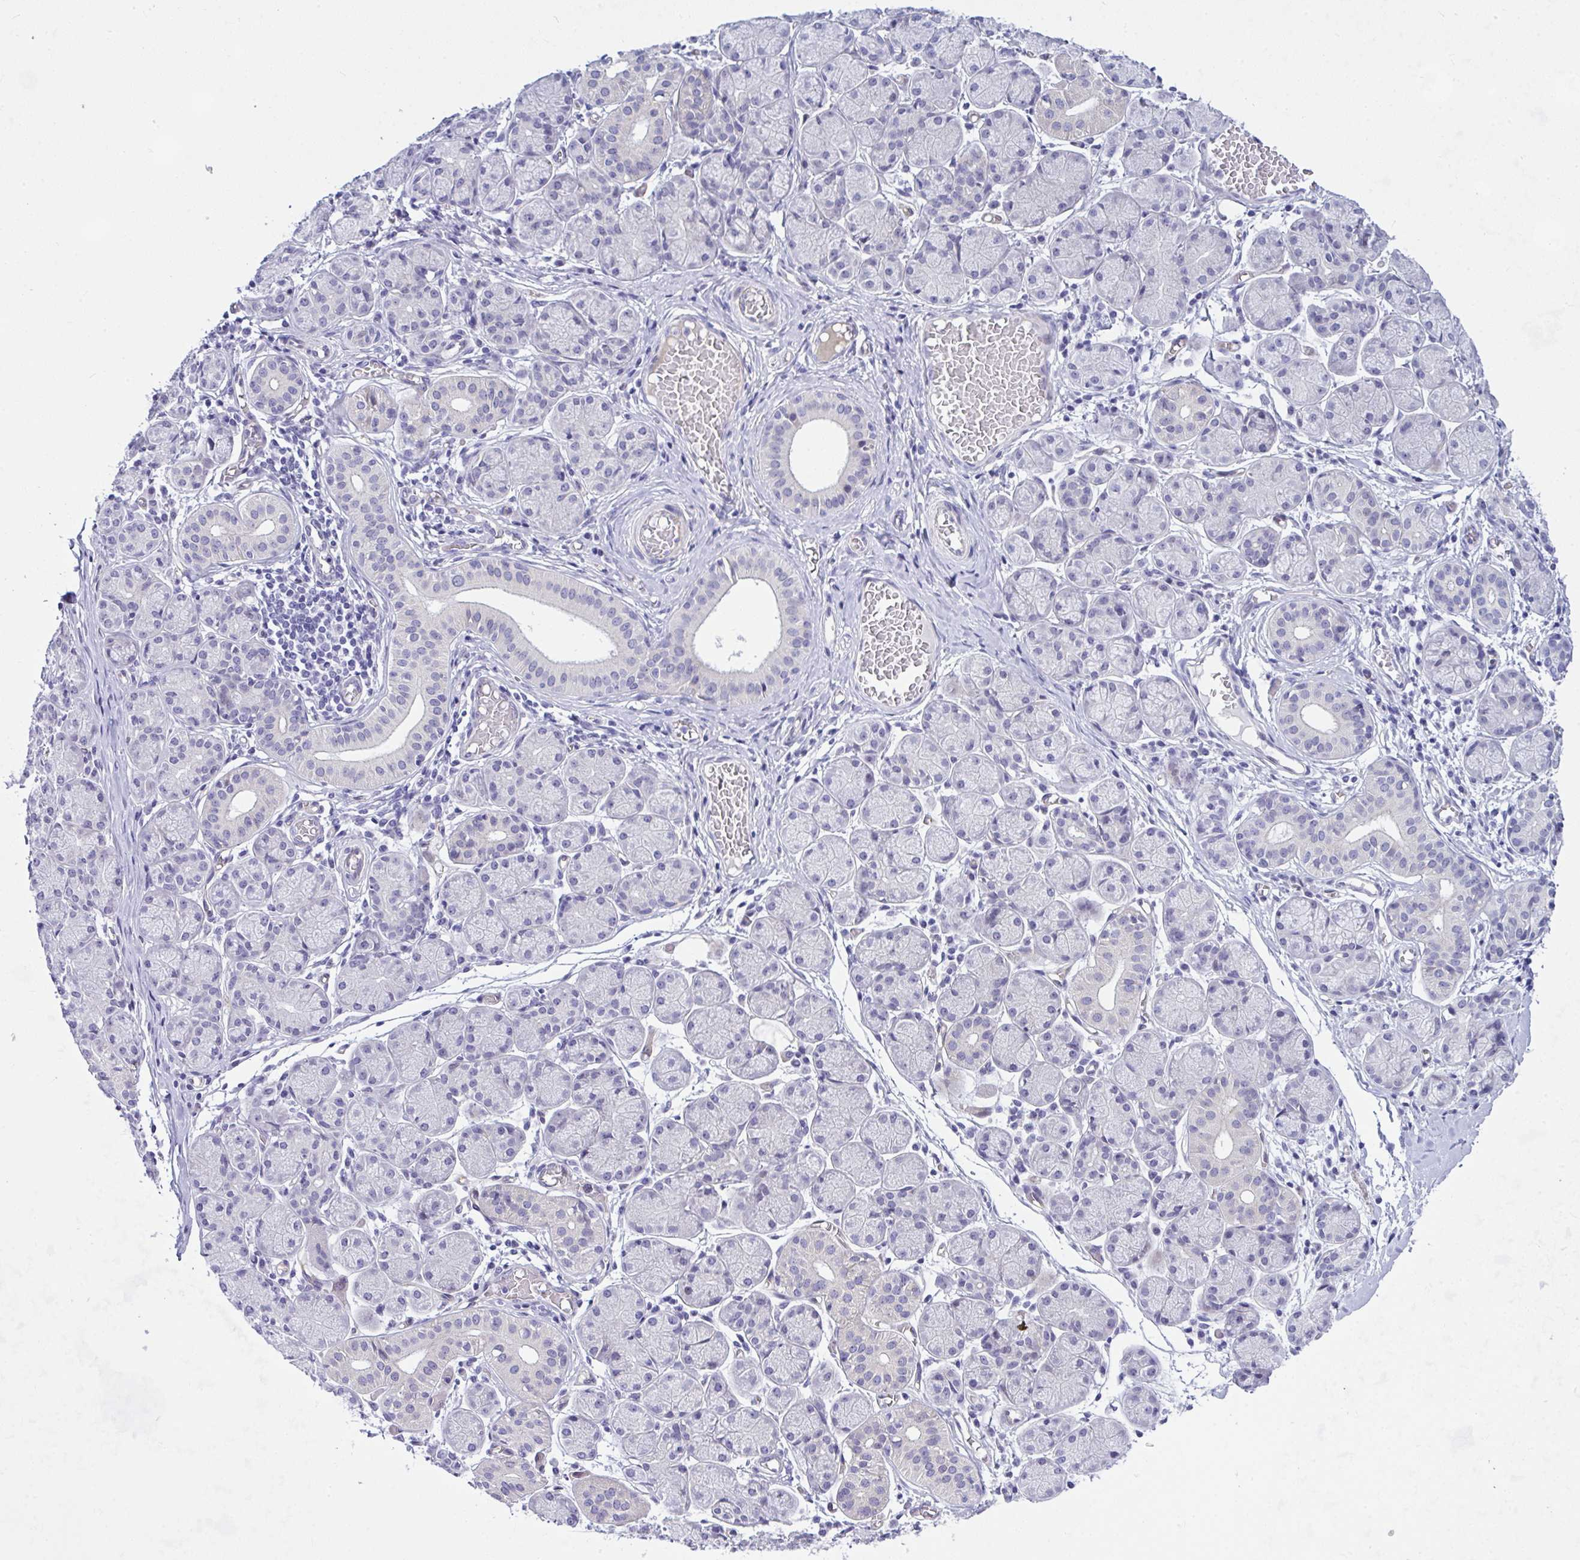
{"staining": {"intensity": "negative", "quantity": "none", "location": "none"}, "tissue": "salivary gland", "cell_type": "Glandular cells", "image_type": "normal", "snomed": [{"axis": "morphology", "description": "Normal tissue, NOS"}, {"axis": "topography", "description": "Salivary gland"}], "caption": "This is a histopathology image of immunohistochemistry (IHC) staining of normal salivary gland, which shows no staining in glandular cells.", "gene": "NFXL1", "patient": {"sex": "female", "age": 24}}